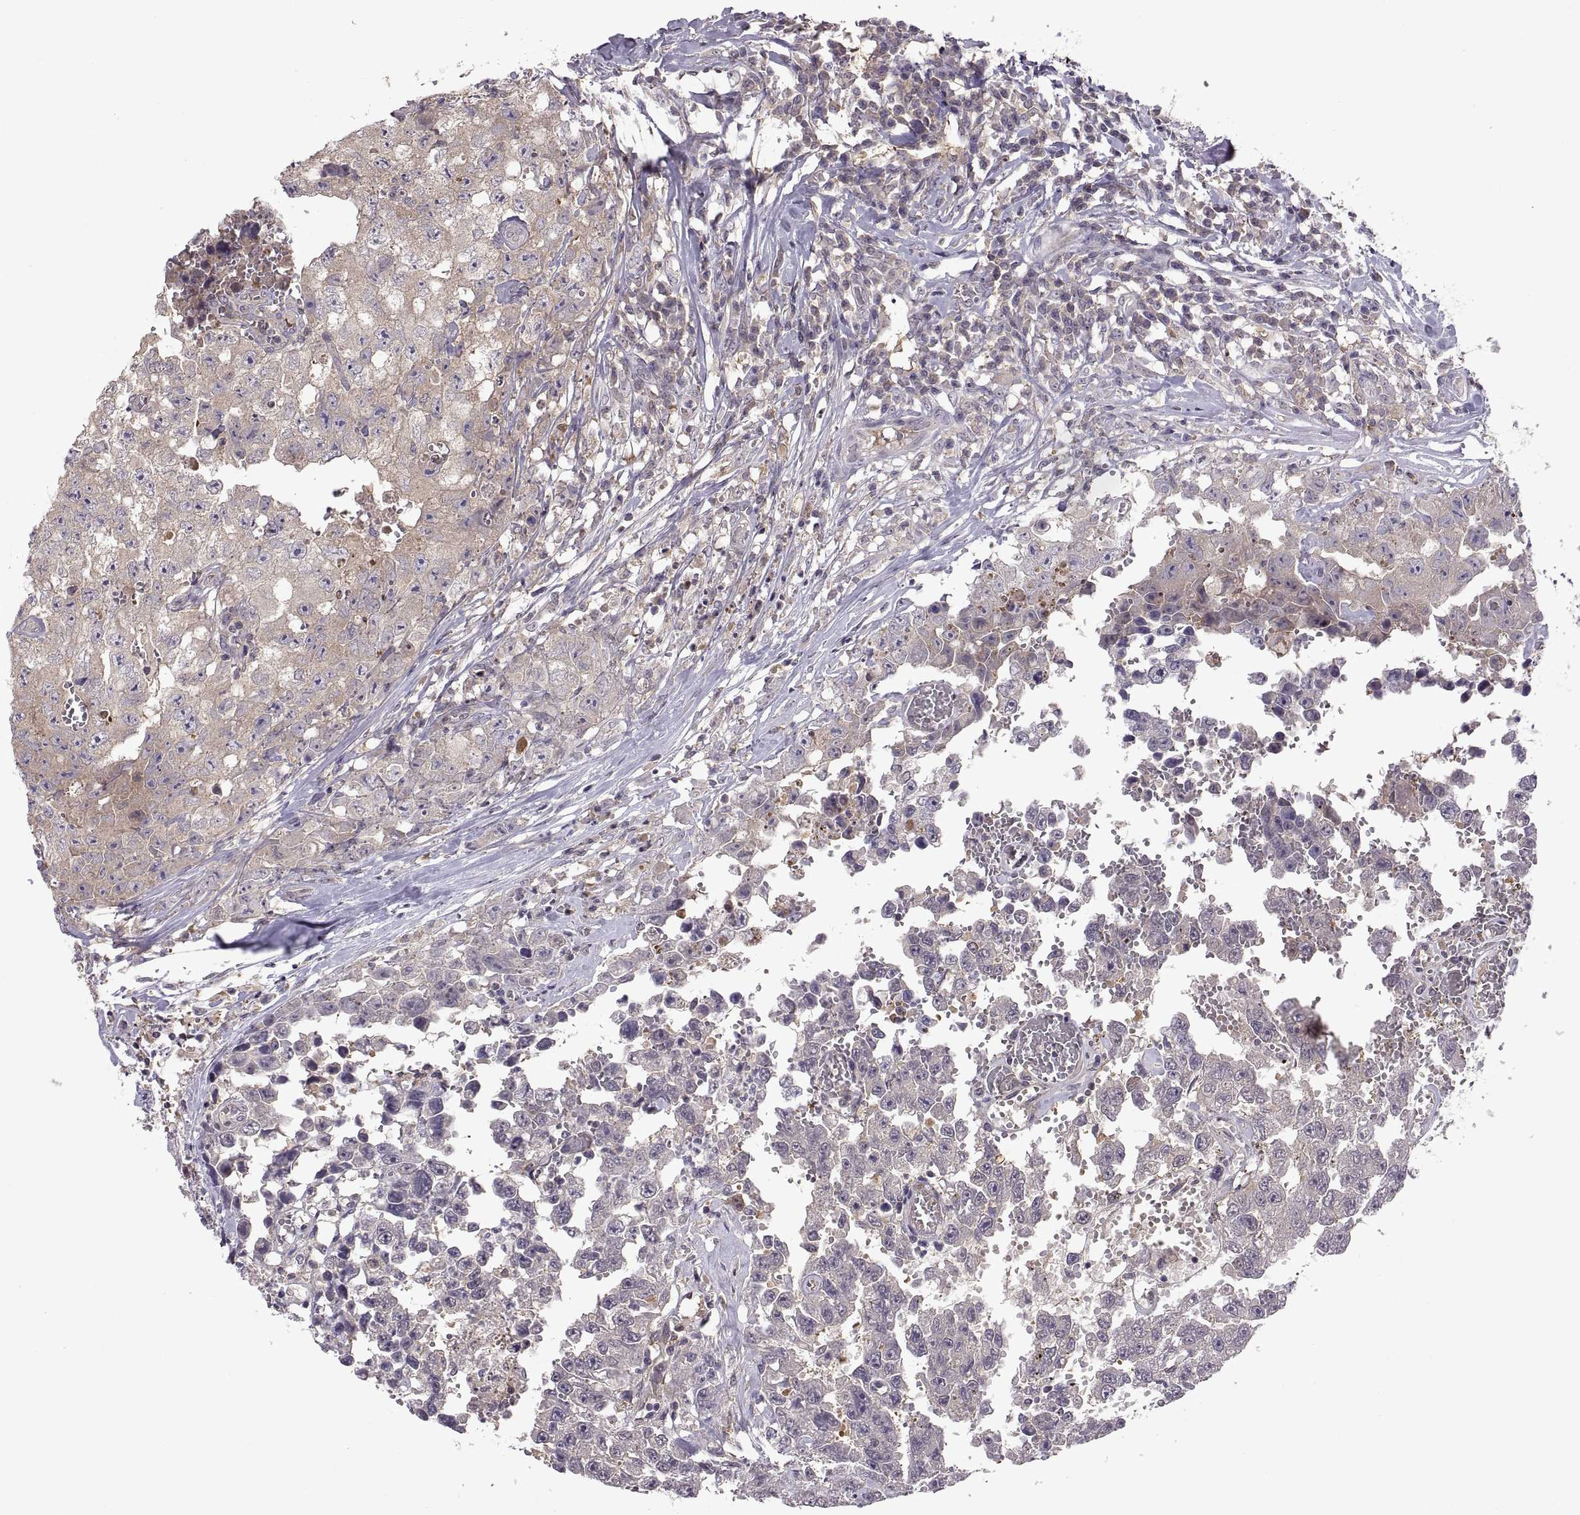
{"staining": {"intensity": "negative", "quantity": "none", "location": "none"}, "tissue": "testis cancer", "cell_type": "Tumor cells", "image_type": "cancer", "snomed": [{"axis": "morphology", "description": "Carcinoma, Embryonal, NOS"}, {"axis": "topography", "description": "Testis"}], "caption": "IHC micrograph of neoplastic tissue: testis cancer stained with DAB shows no significant protein expression in tumor cells. (Stains: DAB (3,3'-diaminobenzidine) IHC with hematoxylin counter stain, Microscopy: brightfield microscopy at high magnification).", "gene": "NMNAT2", "patient": {"sex": "male", "age": 36}}